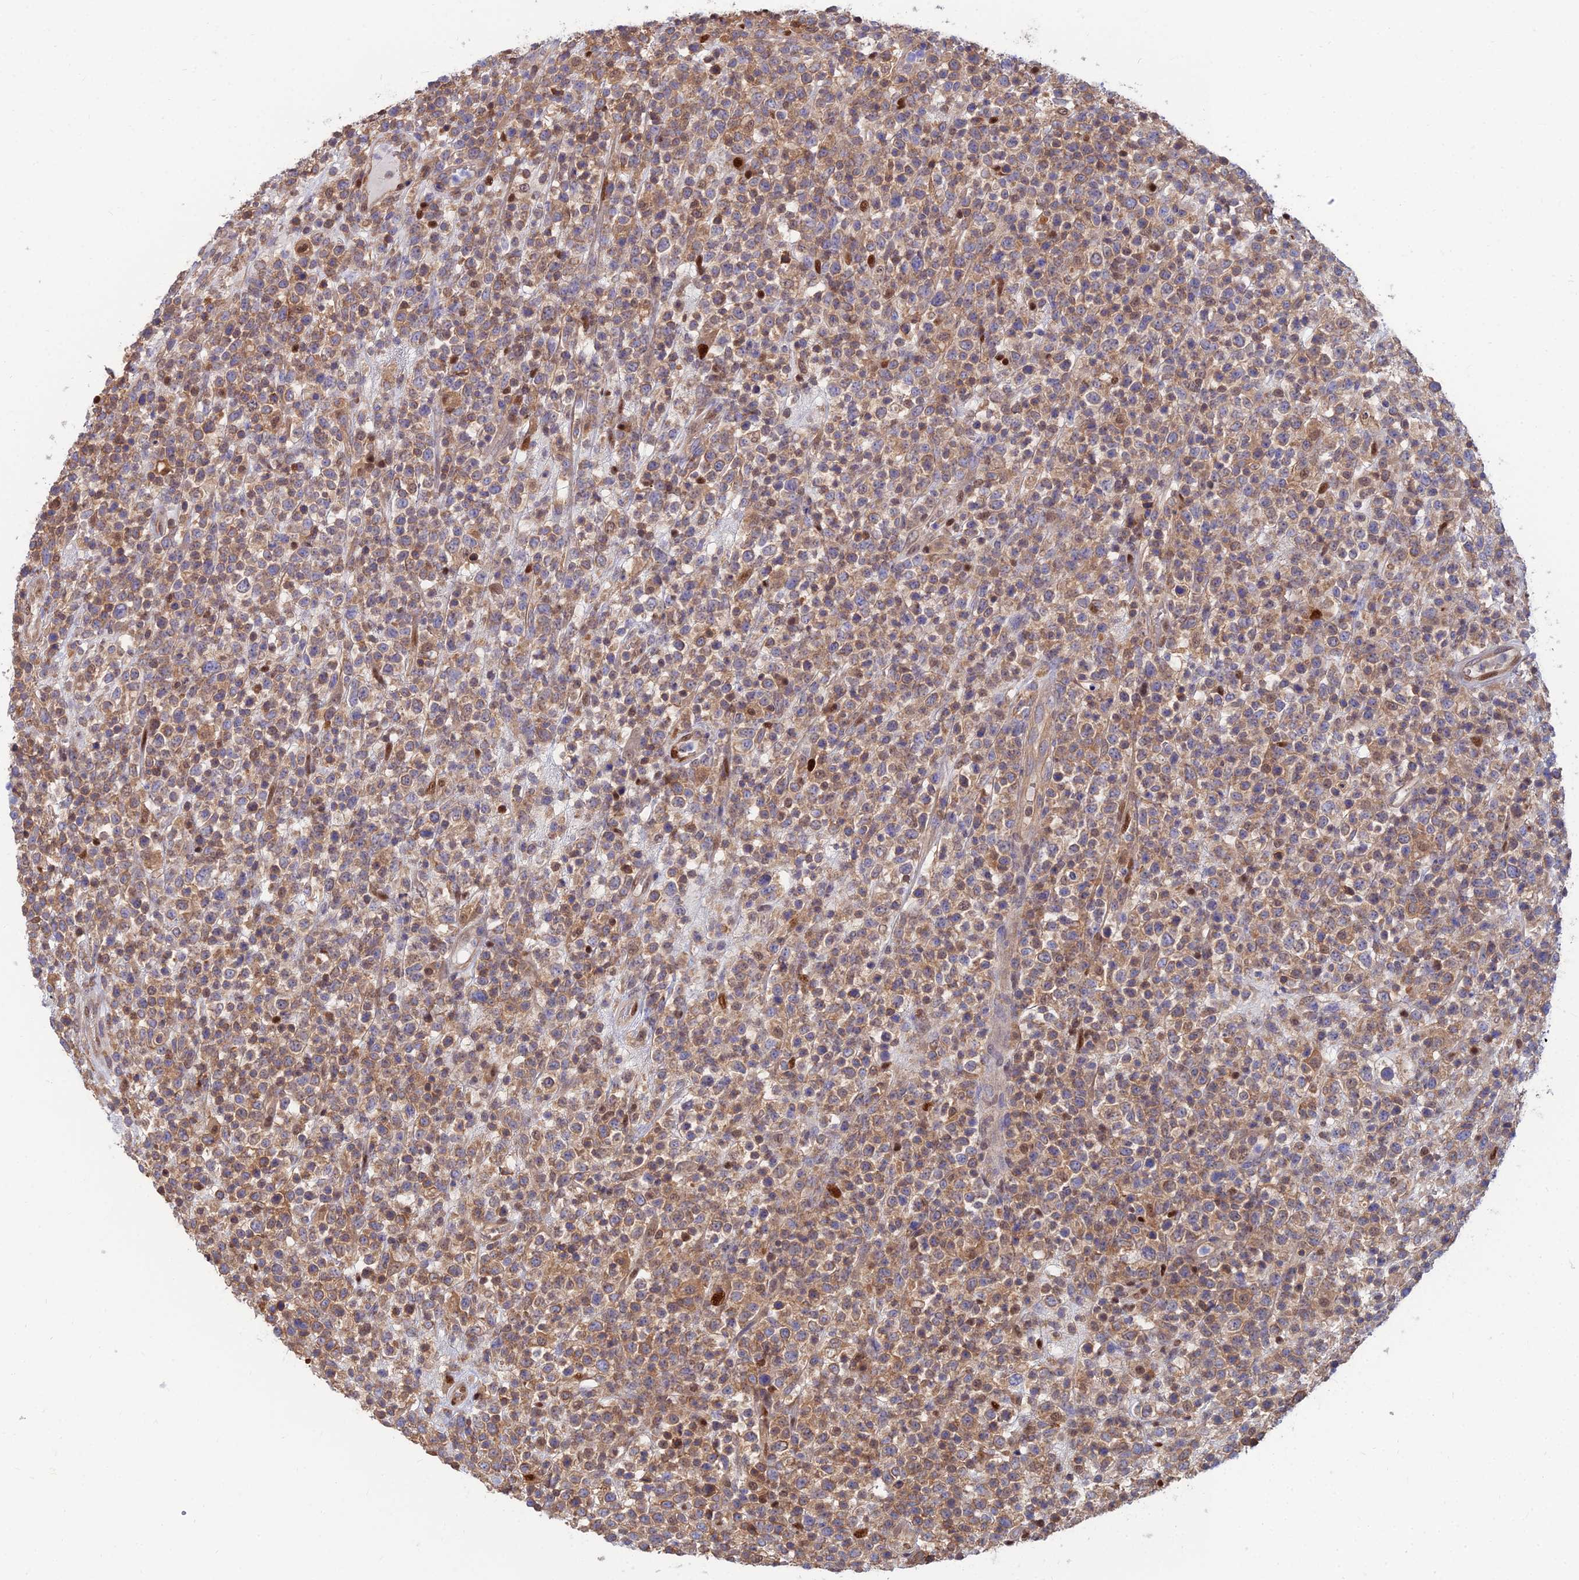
{"staining": {"intensity": "moderate", "quantity": ">75%", "location": "cytoplasmic/membranous"}, "tissue": "lymphoma", "cell_type": "Tumor cells", "image_type": "cancer", "snomed": [{"axis": "morphology", "description": "Malignant lymphoma, non-Hodgkin's type, High grade"}, {"axis": "topography", "description": "Colon"}], "caption": "Moderate cytoplasmic/membranous staining is present in about >75% of tumor cells in malignant lymphoma, non-Hodgkin's type (high-grade). (Stains: DAB (3,3'-diaminobenzidine) in brown, nuclei in blue, Microscopy: brightfield microscopy at high magnification).", "gene": "DNPEP", "patient": {"sex": "female", "age": 53}}